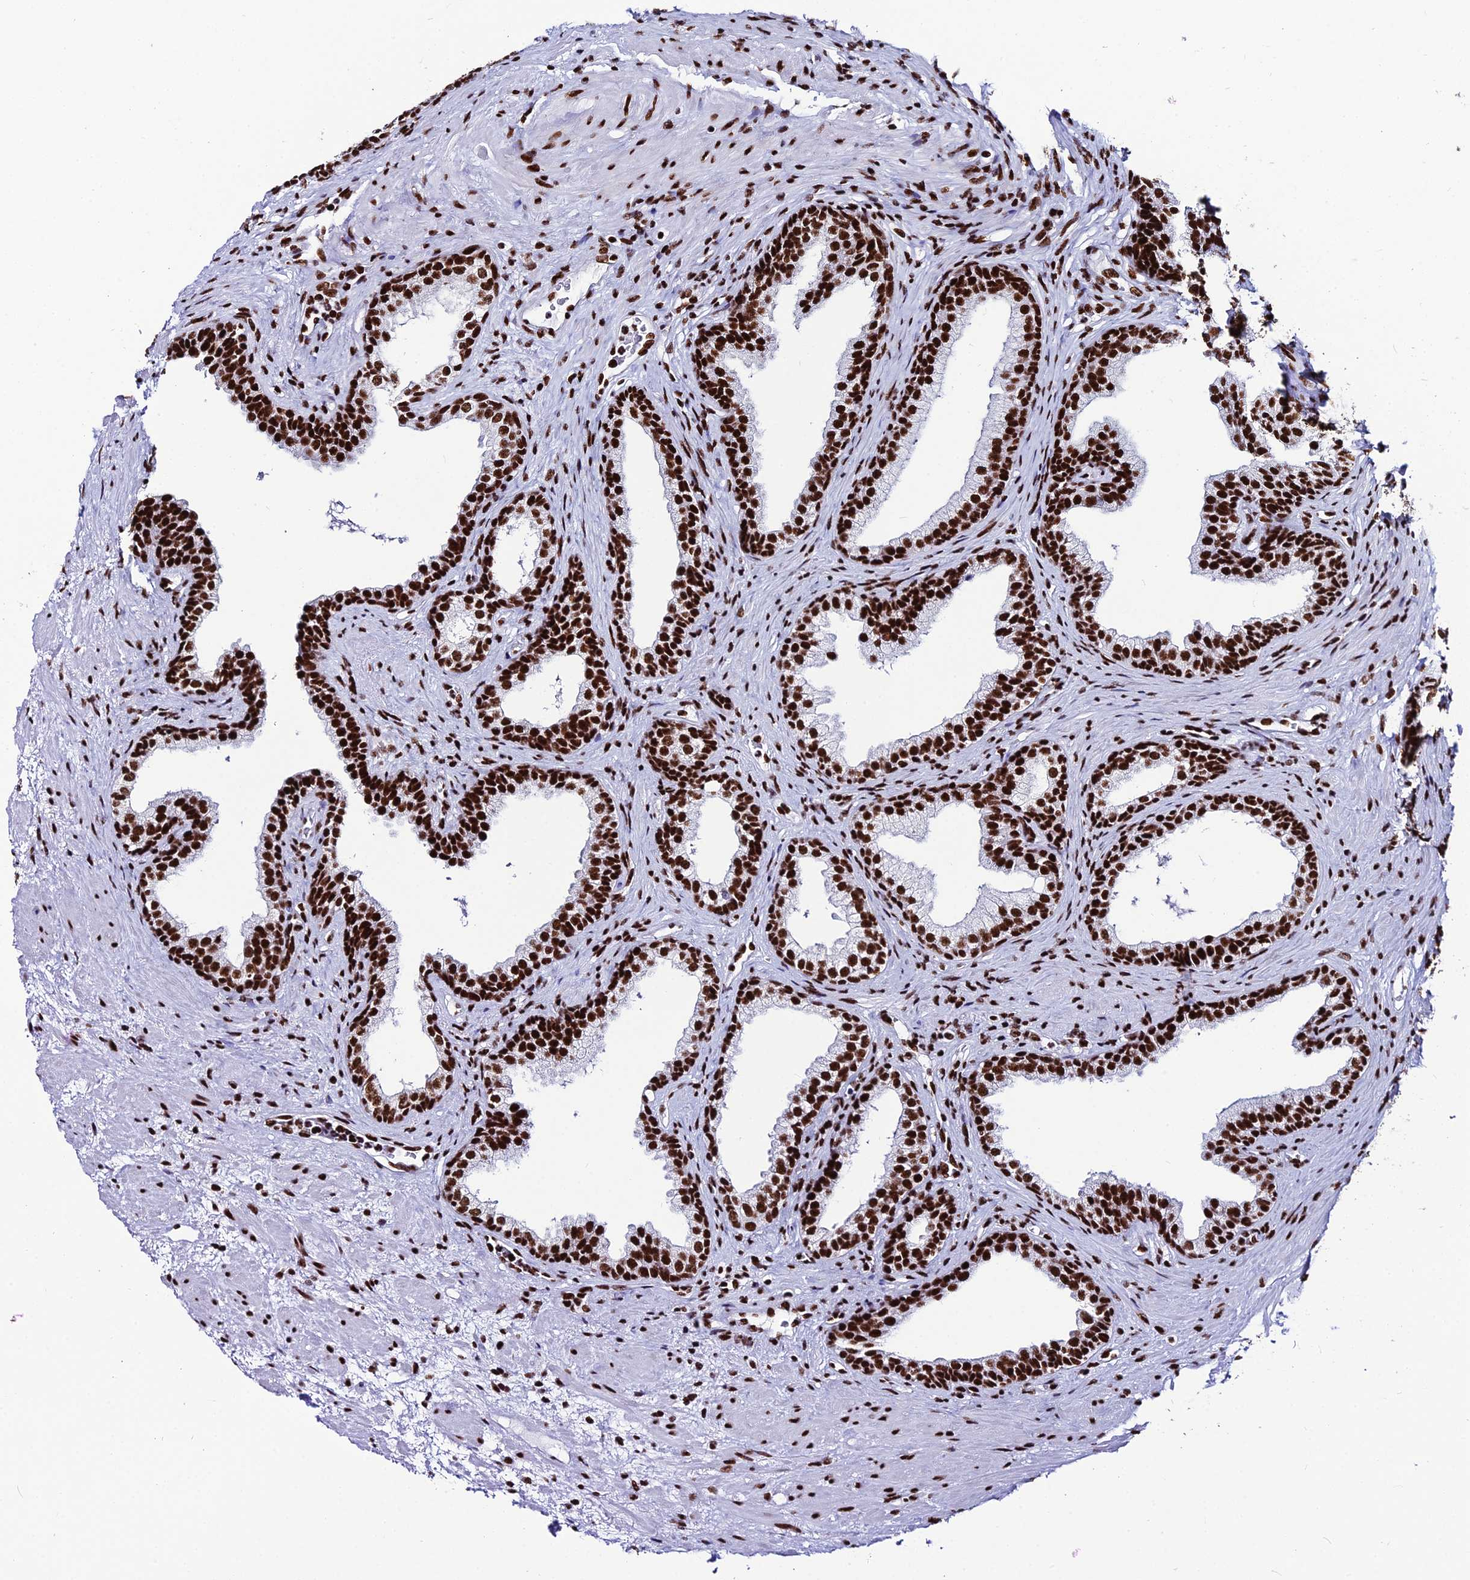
{"staining": {"intensity": "strong", "quantity": ">75%", "location": "nuclear"}, "tissue": "prostate", "cell_type": "Glandular cells", "image_type": "normal", "snomed": [{"axis": "morphology", "description": "Normal tissue, NOS"}, {"axis": "topography", "description": "Prostate"}], "caption": "Strong nuclear positivity for a protein is identified in about >75% of glandular cells of unremarkable prostate using immunohistochemistry.", "gene": "HNRNPH1", "patient": {"sex": "male", "age": 76}}